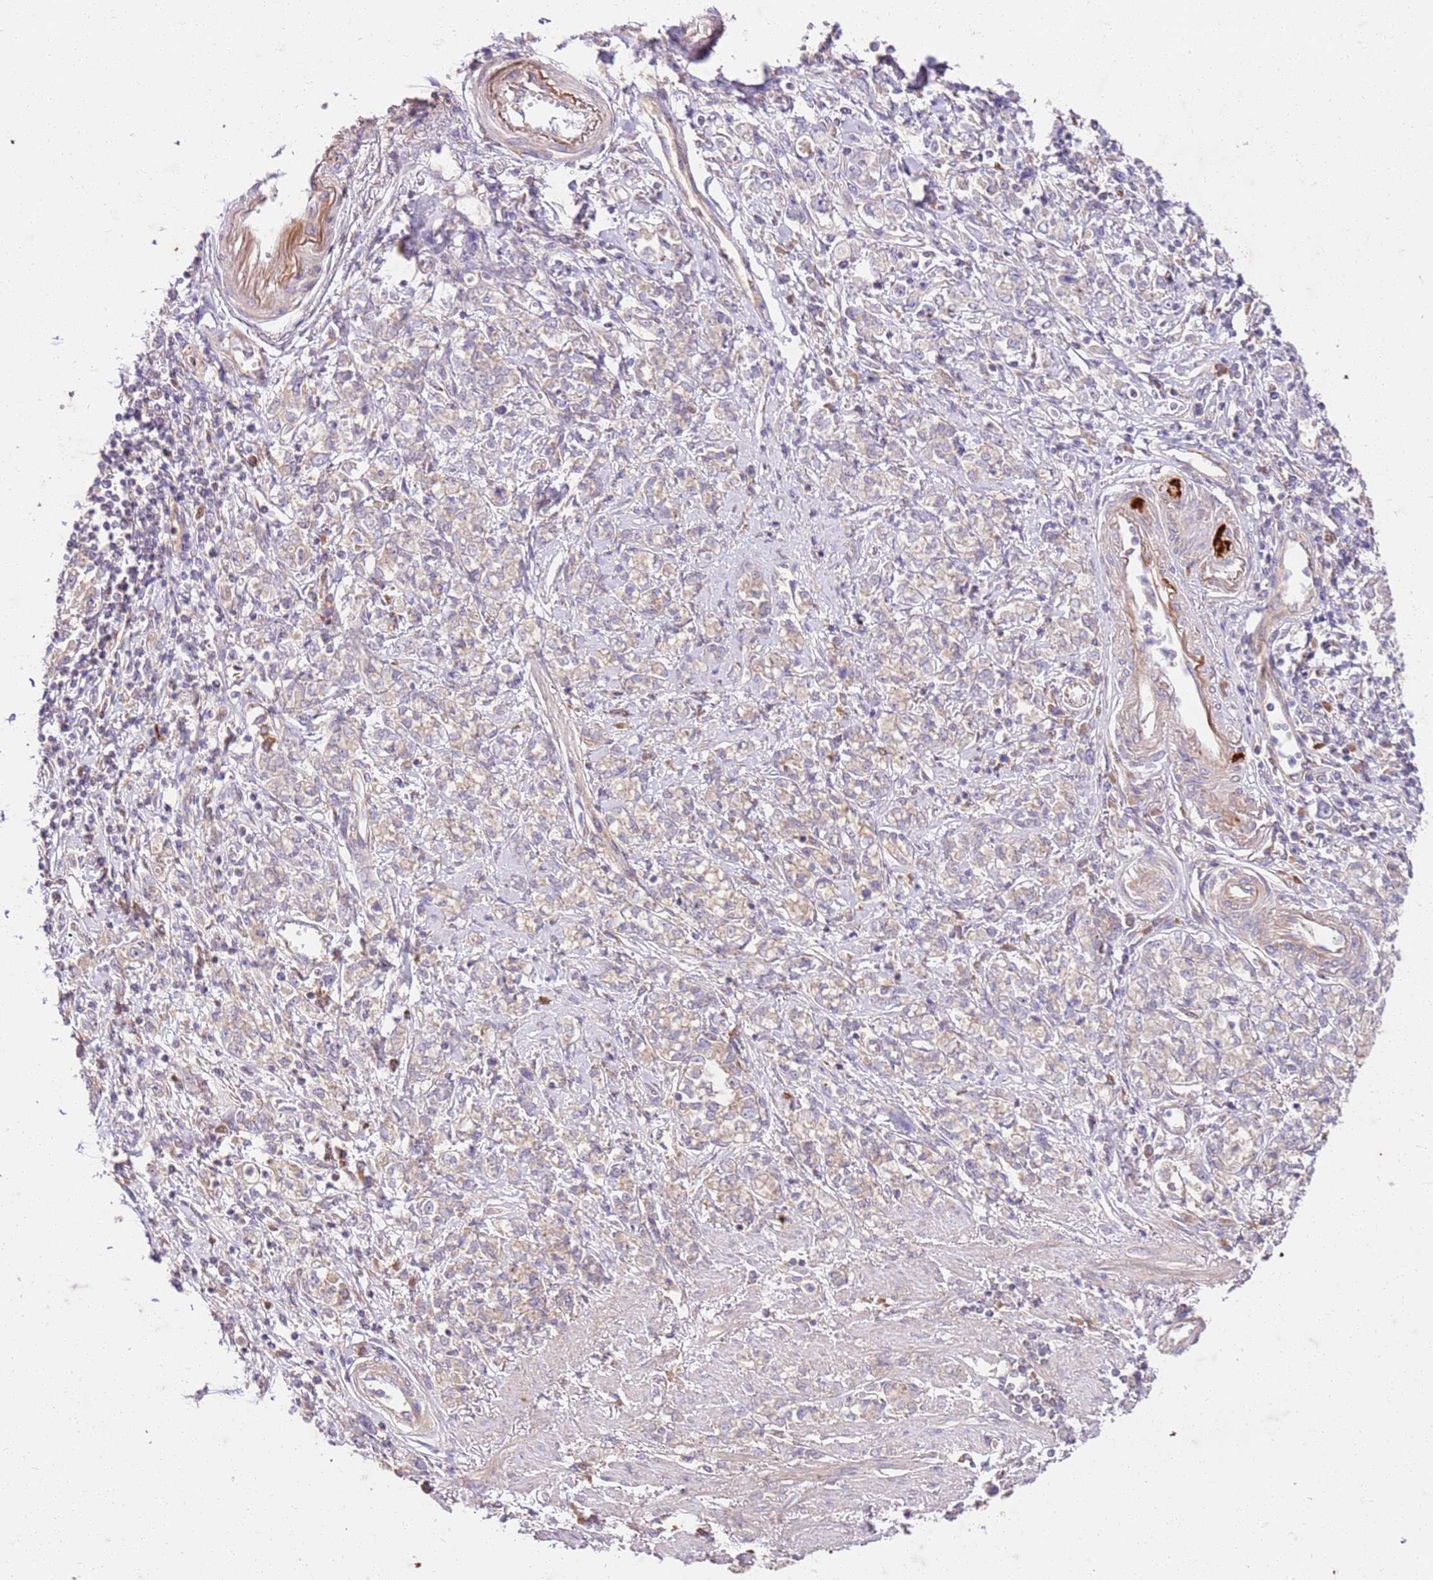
{"staining": {"intensity": "negative", "quantity": "none", "location": "none"}, "tissue": "stomach cancer", "cell_type": "Tumor cells", "image_type": "cancer", "snomed": [{"axis": "morphology", "description": "Adenocarcinoma, NOS"}, {"axis": "topography", "description": "Stomach"}], "caption": "Tumor cells are negative for protein expression in human stomach cancer (adenocarcinoma).", "gene": "OSBP", "patient": {"sex": "female", "age": 76}}